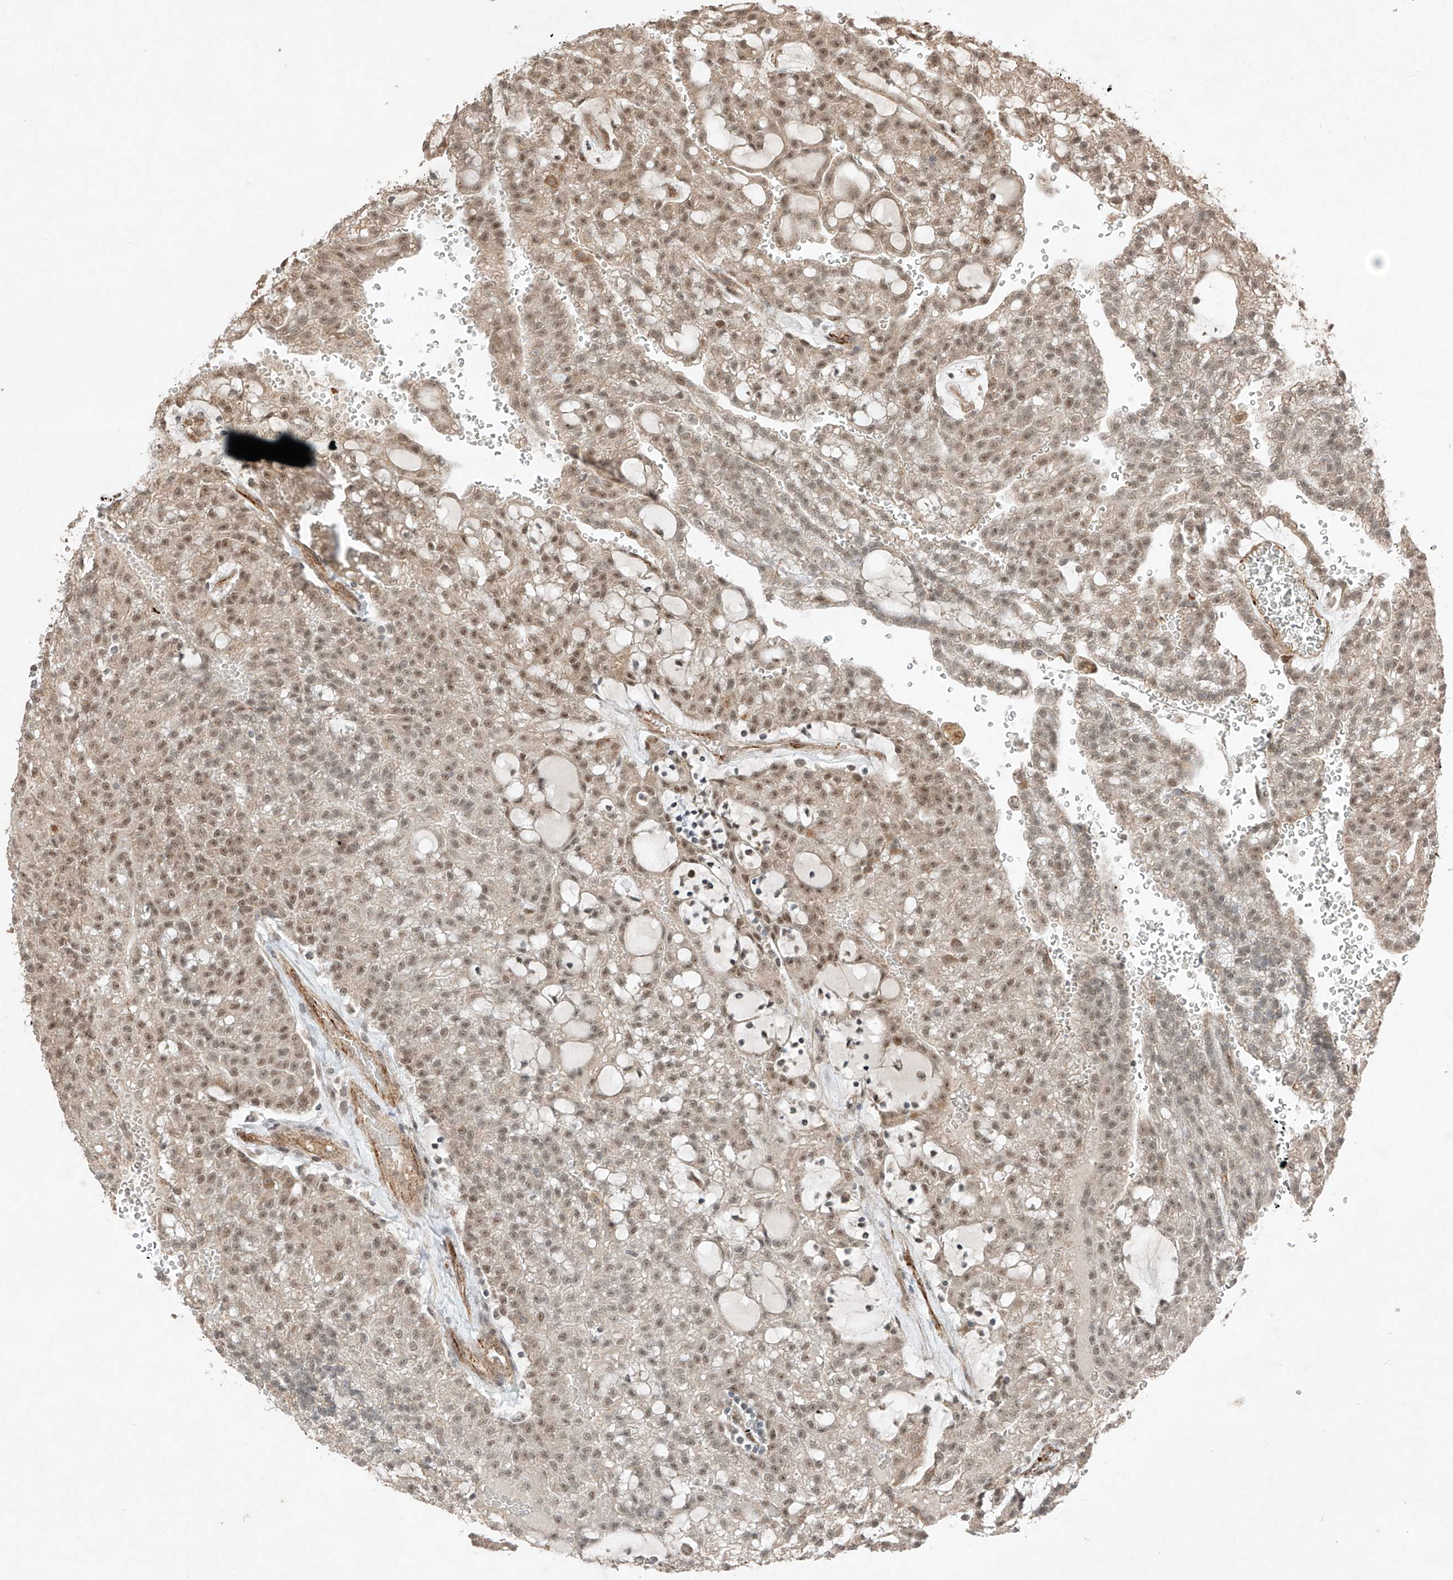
{"staining": {"intensity": "moderate", "quantity": ">75%", "location": "nuclear"}, "tissue": "renal cancer", "cell_type": "Tumor cells", "image_type": "cancer", "snomed": [{"axis": "morphology", "description": "Adenocarcinoma, NOS"}, {"axis": "topography", "description": "Kidney"}], "caption": "Approximately >75% of tumor cells in human adenocarcinoma (renal) reveal moderate nuclear protein positivity as visualized by brown immunohistochemical staining.", "gene": "ZNF620", "patient": {"sex": "male", "age": 63}}